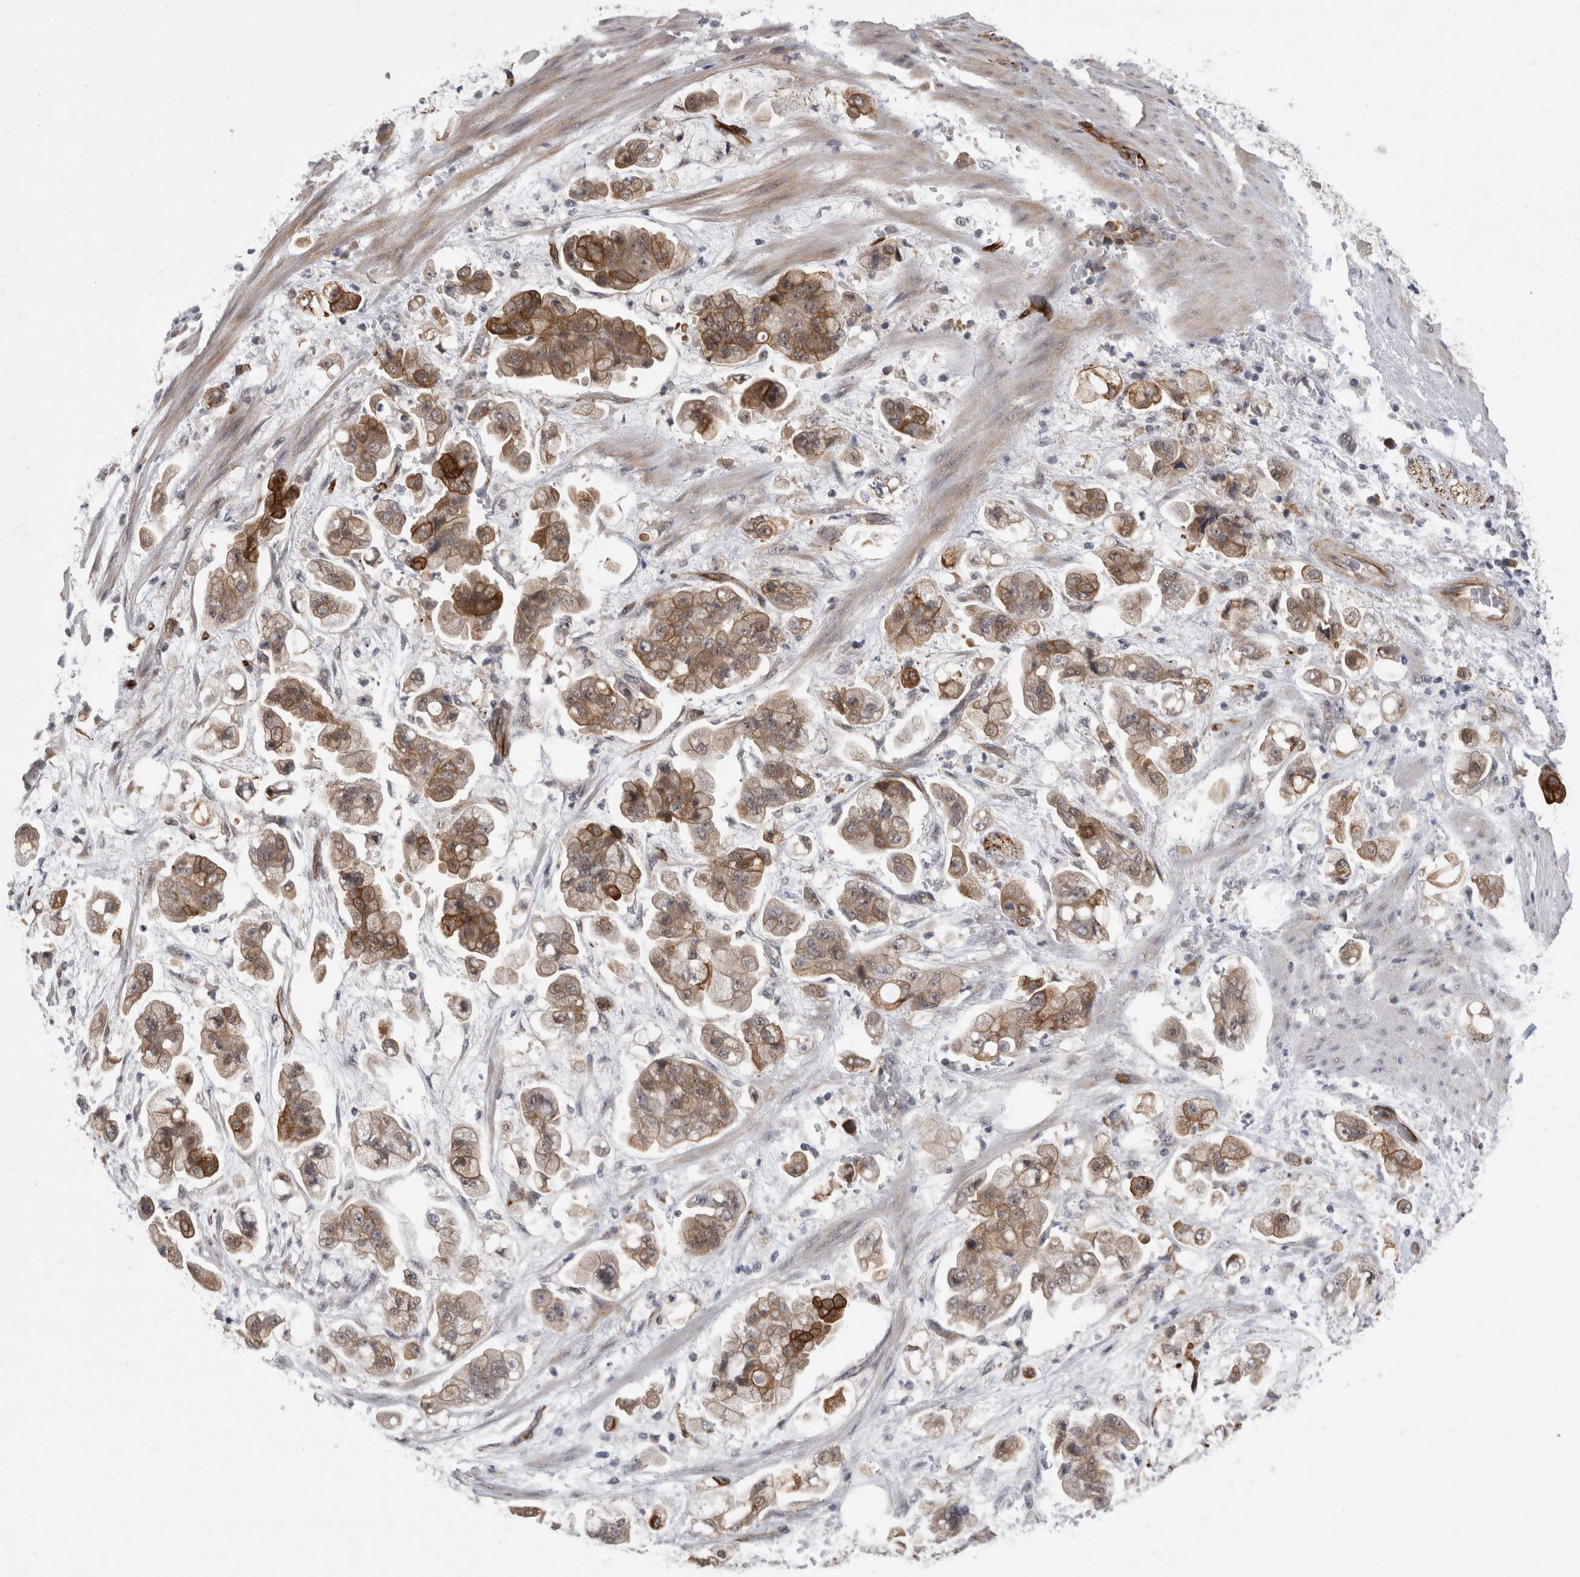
{"staining": {"intensity": "moderate", "quantity": ">75%", "location": "cytoplasmic/membranous"}, "tissue": "stomach cancer", "cell_type": "Tumor cells", "image_type": "cancer", "snomed": [{"axis": "morphology", "description": "Adenocarcinoma, NOS"}, {"axis": "topography", "description": "Stomach"}], "caption": "Protein expression analysis of human stomach cancer (adenocarcinoma) reveals moderate cytoplasmic/membranous staining in approximately >75% of tumor cells.", "gene": "FAM83H", "patient": {"sex": "male", "age": 62}}